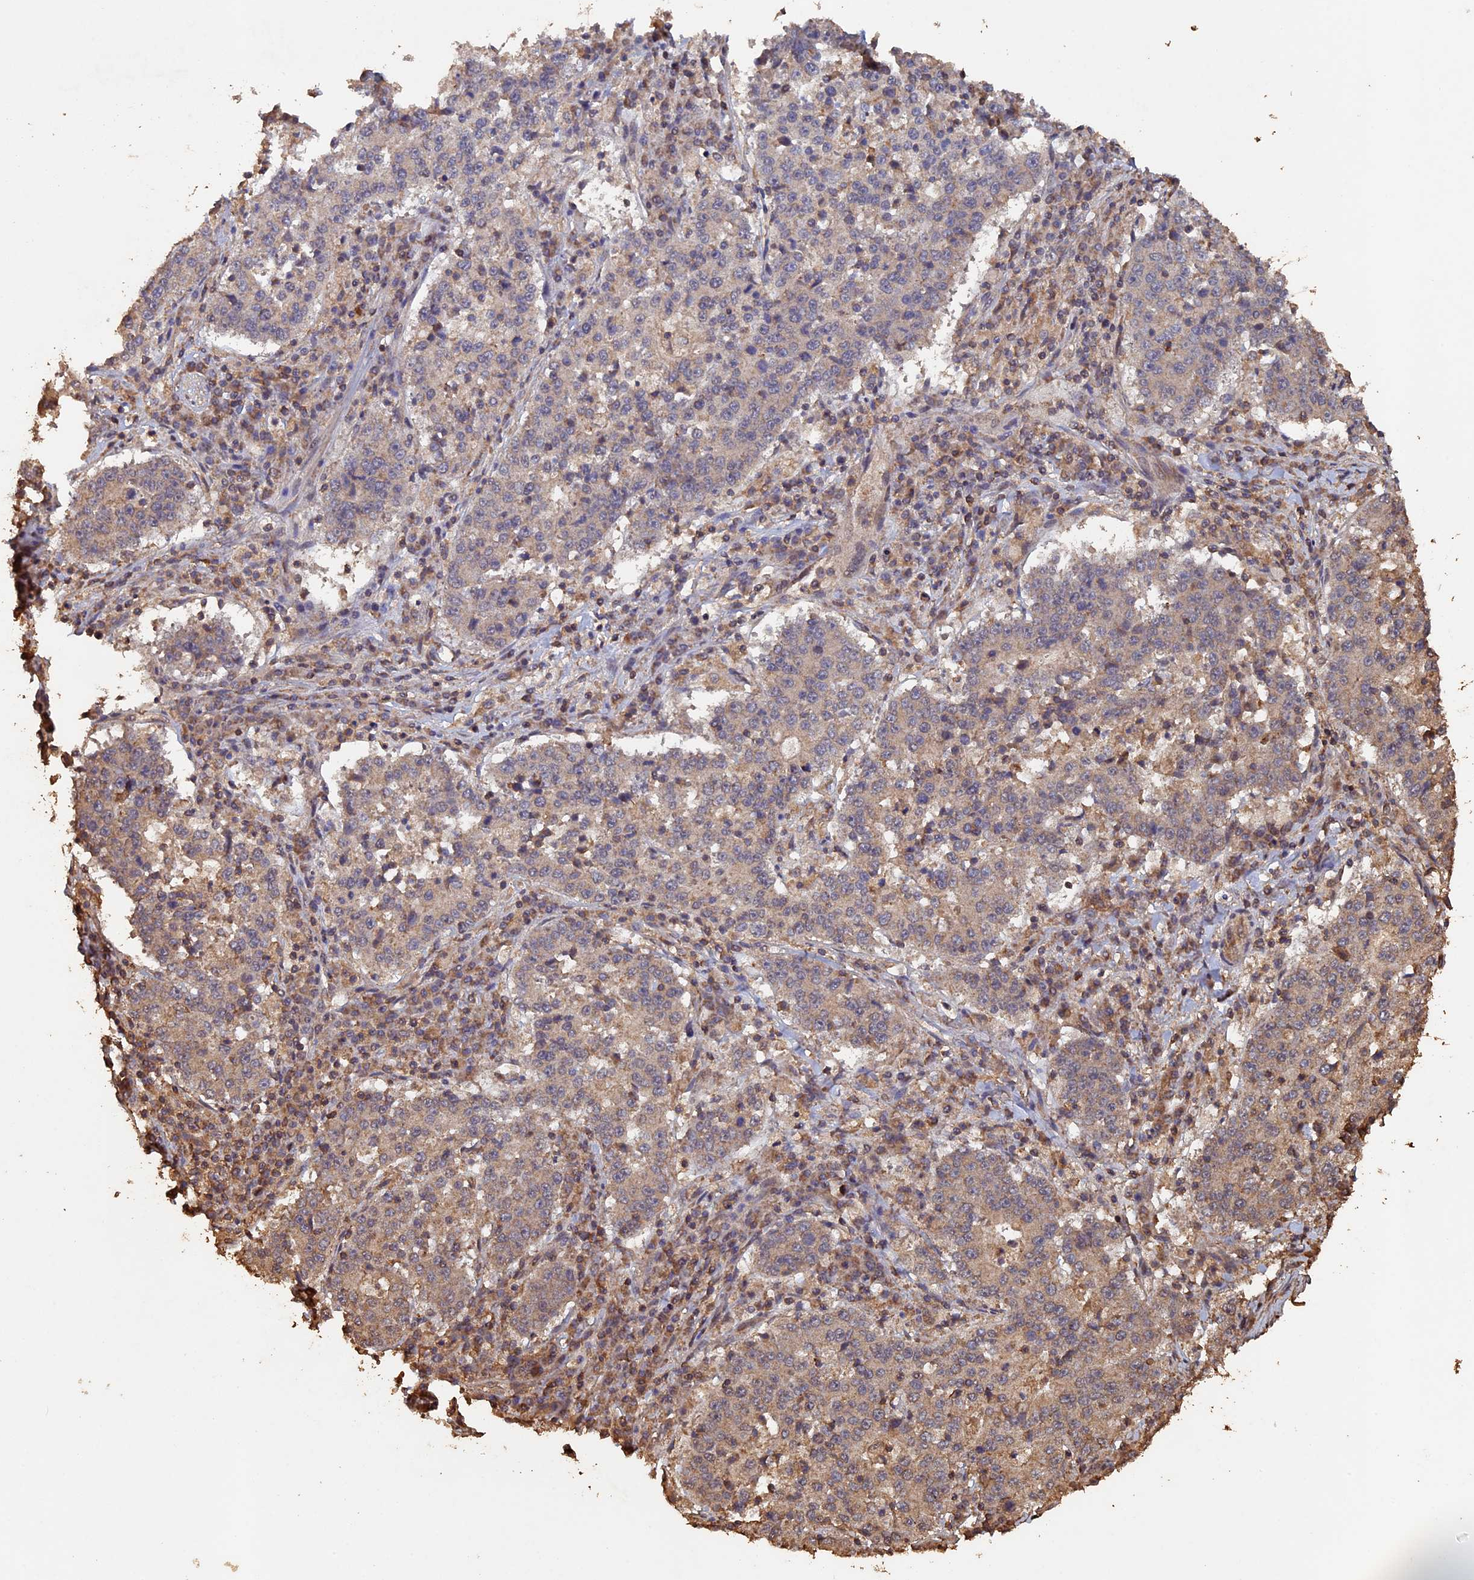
{"staining": {"intensity": "moderate", "quantity": "25%-75%", "location": "cytoplasmic/membranous"}, "tissue": "stomach cancer", "cell_type": "Tumor cells", "image_type": "cancer", "snomed": [{"axis": "morphology", "description": "Adenocarcinoma, NOS"}, {"axis": "topography", "description": "Stomach"}], "caption": "A high-resolution micrograph shows IHC staining of stomach cancer, which displays moderate cytoplasmic/membranous staining in about 25%-75% of tumor cells.", "gene": "HUNK", "patient": {"sex": "male", "age": 59}}